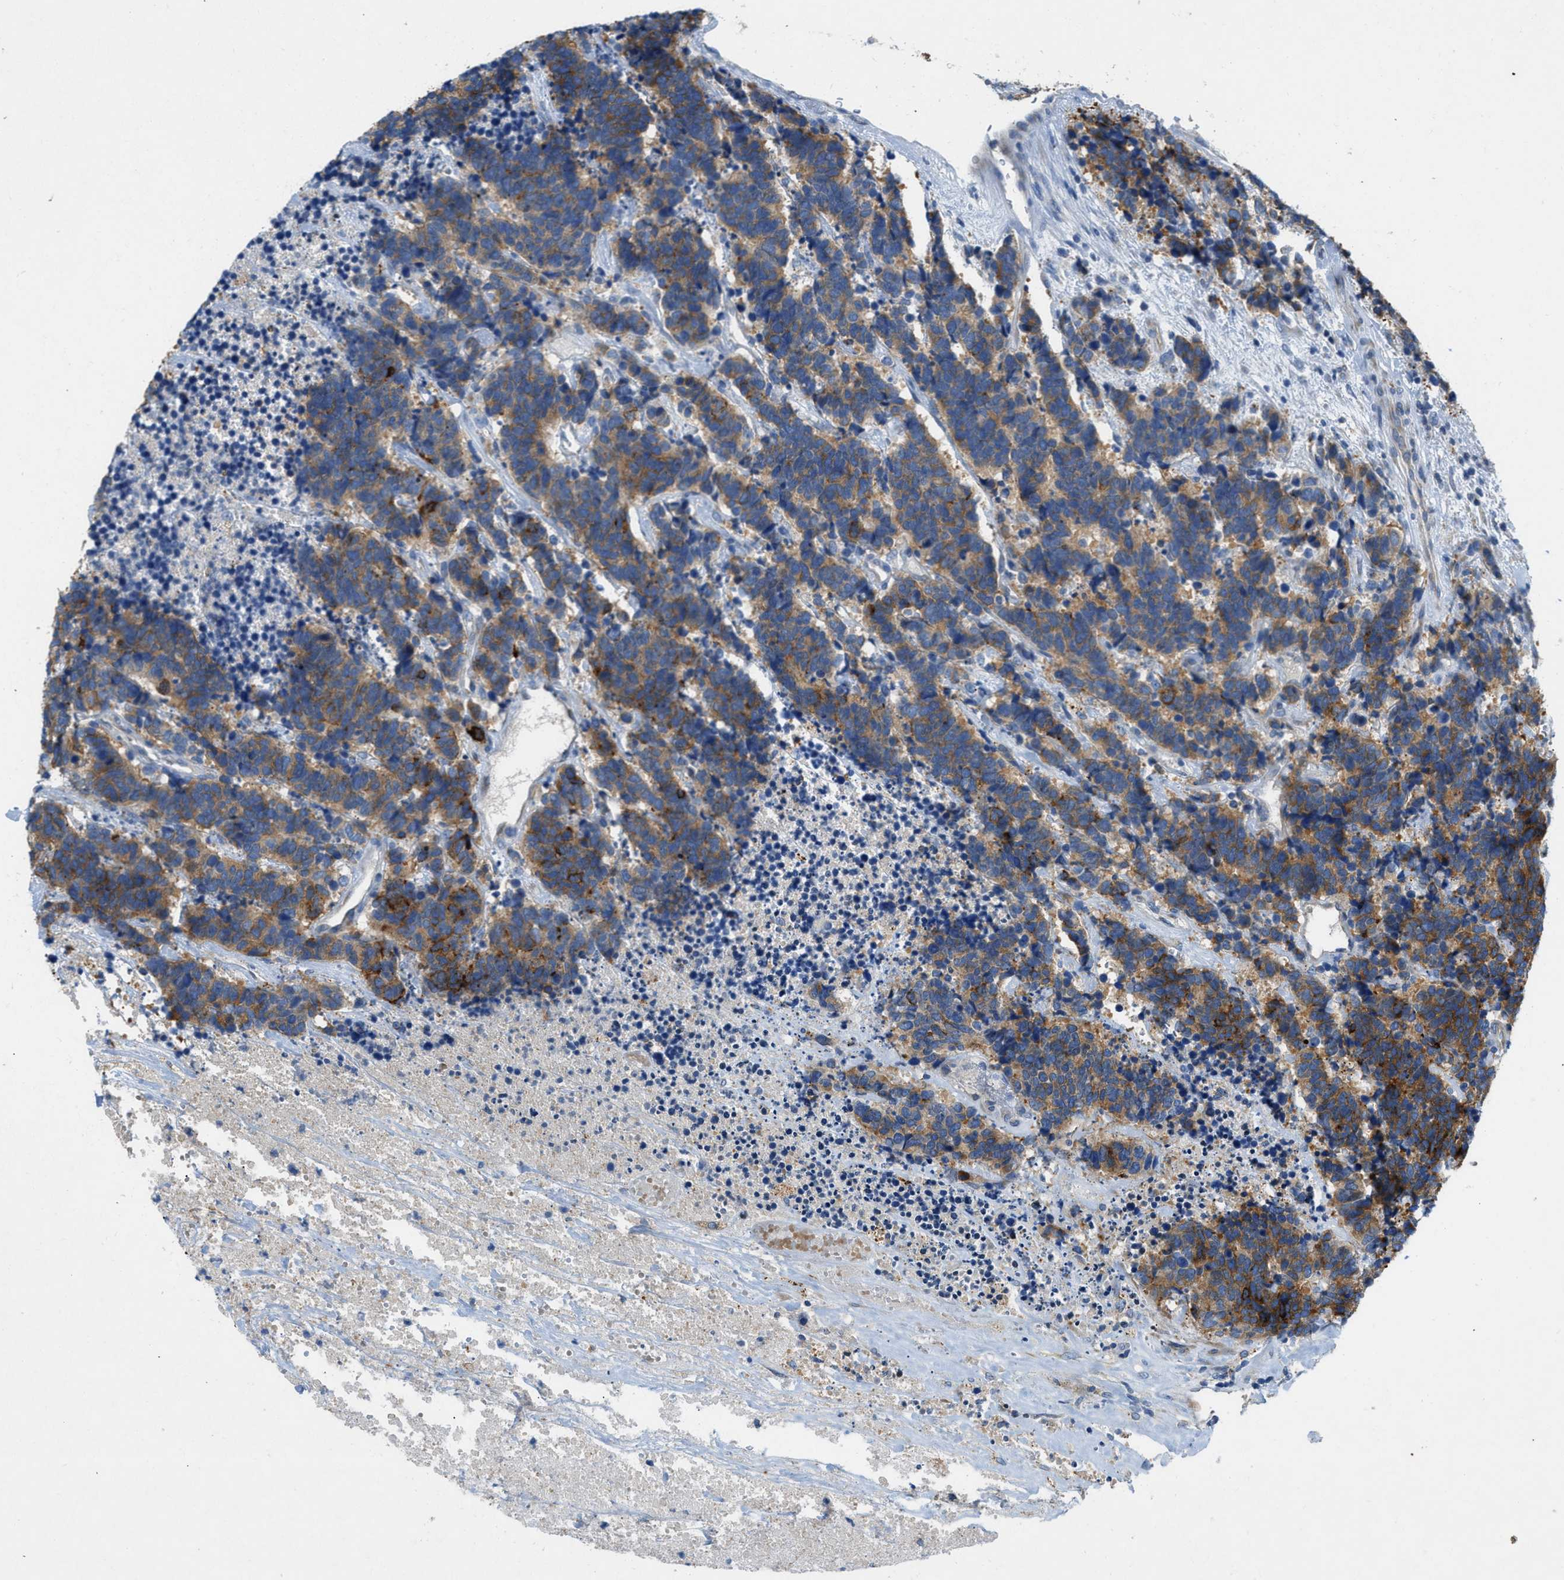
{"staining": {"intensity": "moderate", "quantity": ">75%", "location": "cytoplasmic/membranous"}, "tissue": "carcinoid", "cell_type": "Tumor cells", "image_type": "cancer", "snomed": [{"axis": "morphology", "description": "Carcinoma, NOS"}, {"axis": "morphology", "description": "Carcinoid, malignant, NOS"}, {"axis": "topography", "description": "Urinary bladder"}], "caption": "This is a micrograph of immunohistochemistry staining of carcinoma, which shows moderate staining in the cytoplasmic/membranous of tumor cells.", "gene": "TMEM248", "patient": {"sex": "male", "age": 57}}